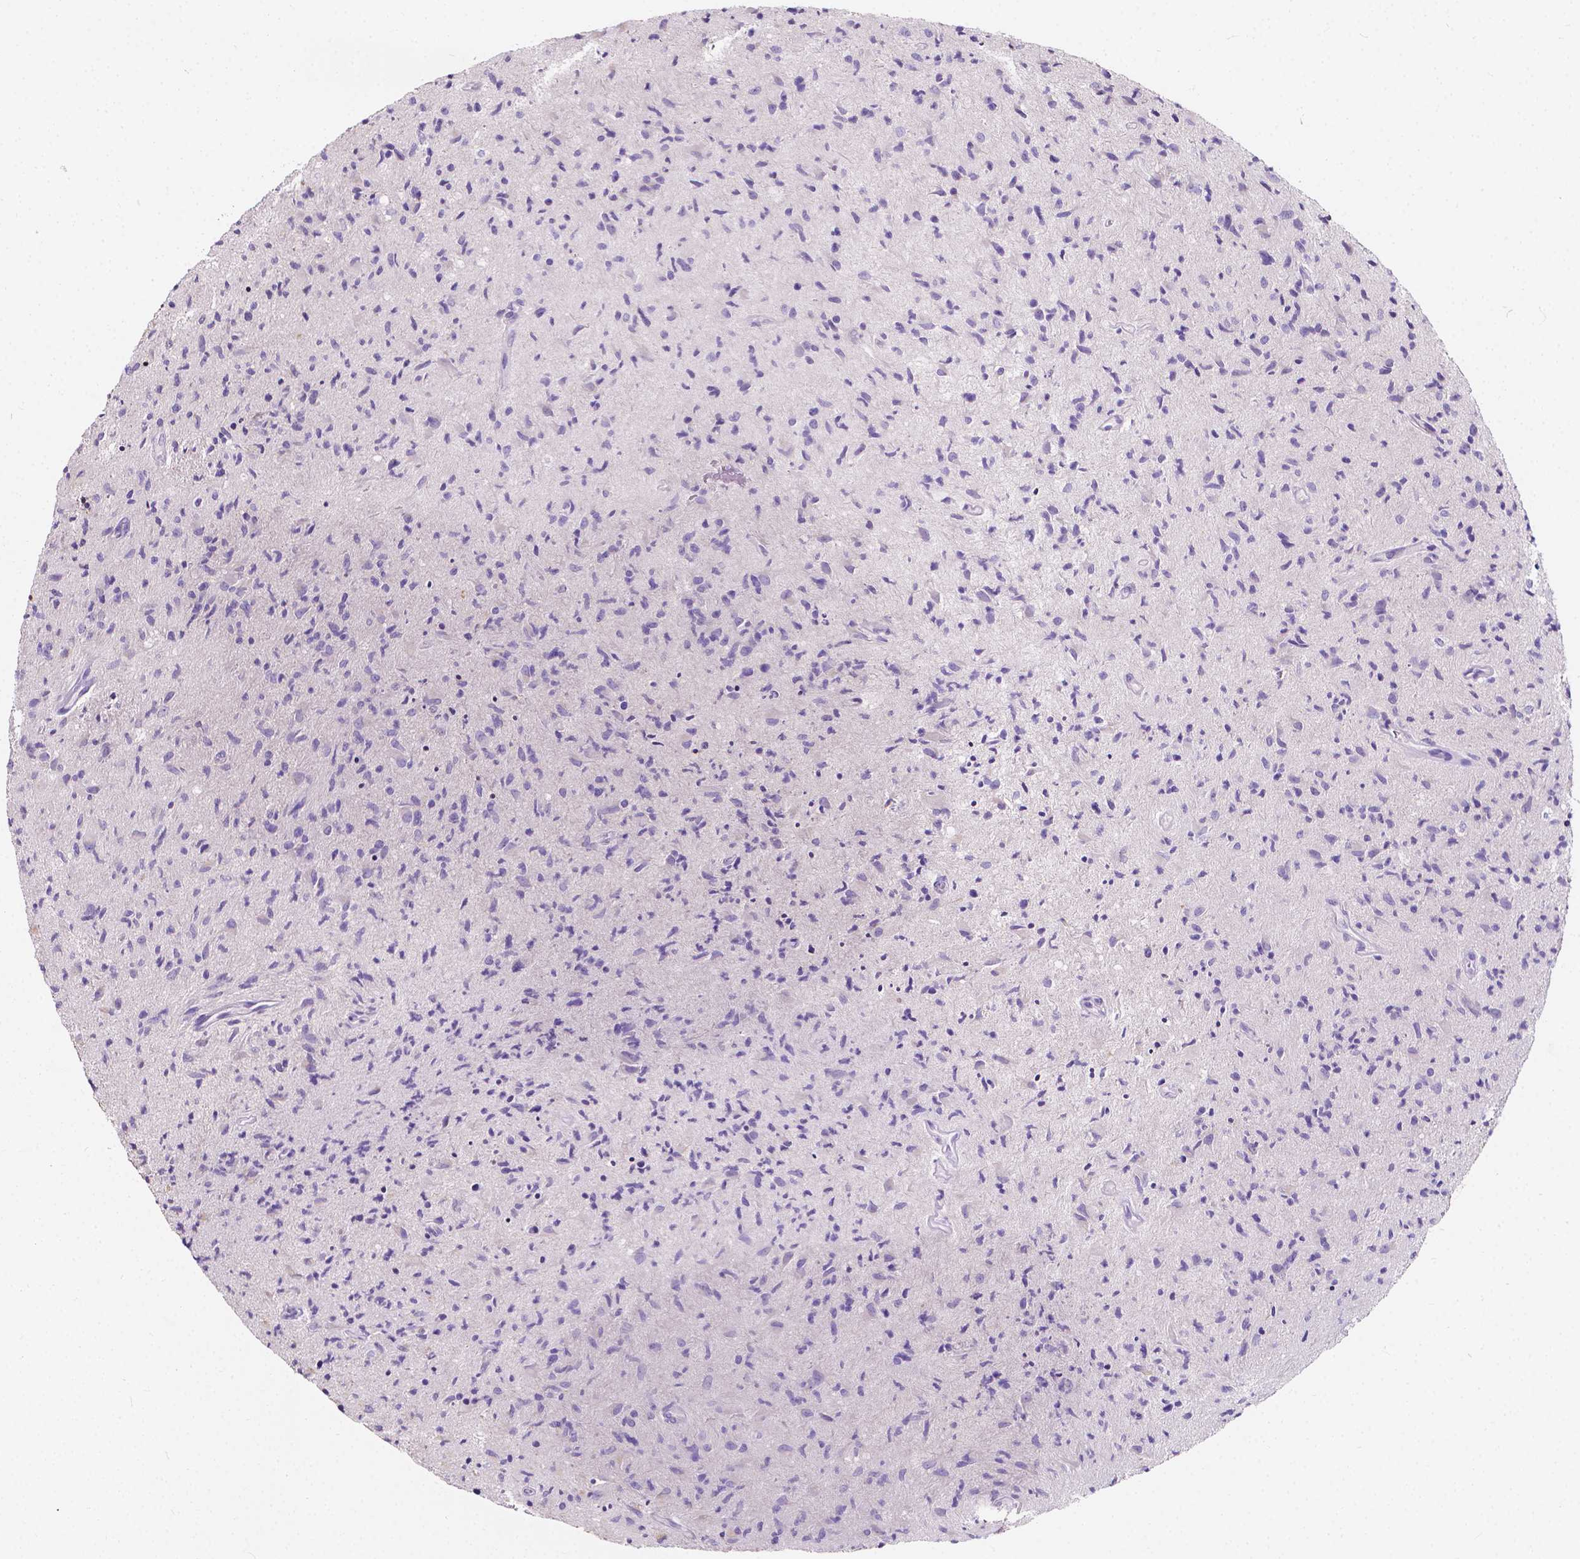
{"staining": {"intensity": "negative", "quantity": "none", "location": "none"}, "tissue": "glioma", "cell_type": "Tumor cells", "image_type": "cancer", "snomed": [{"axis": "morphology", "description": "Glioma, malignant, High grade"}, {"axis": "topography", "description": "Brain"}], "caption": "There is no significant positivity in tumor cells of glioma.", "gene": "CLSTN2", "patient": {"sex": "male", "age": 54}}